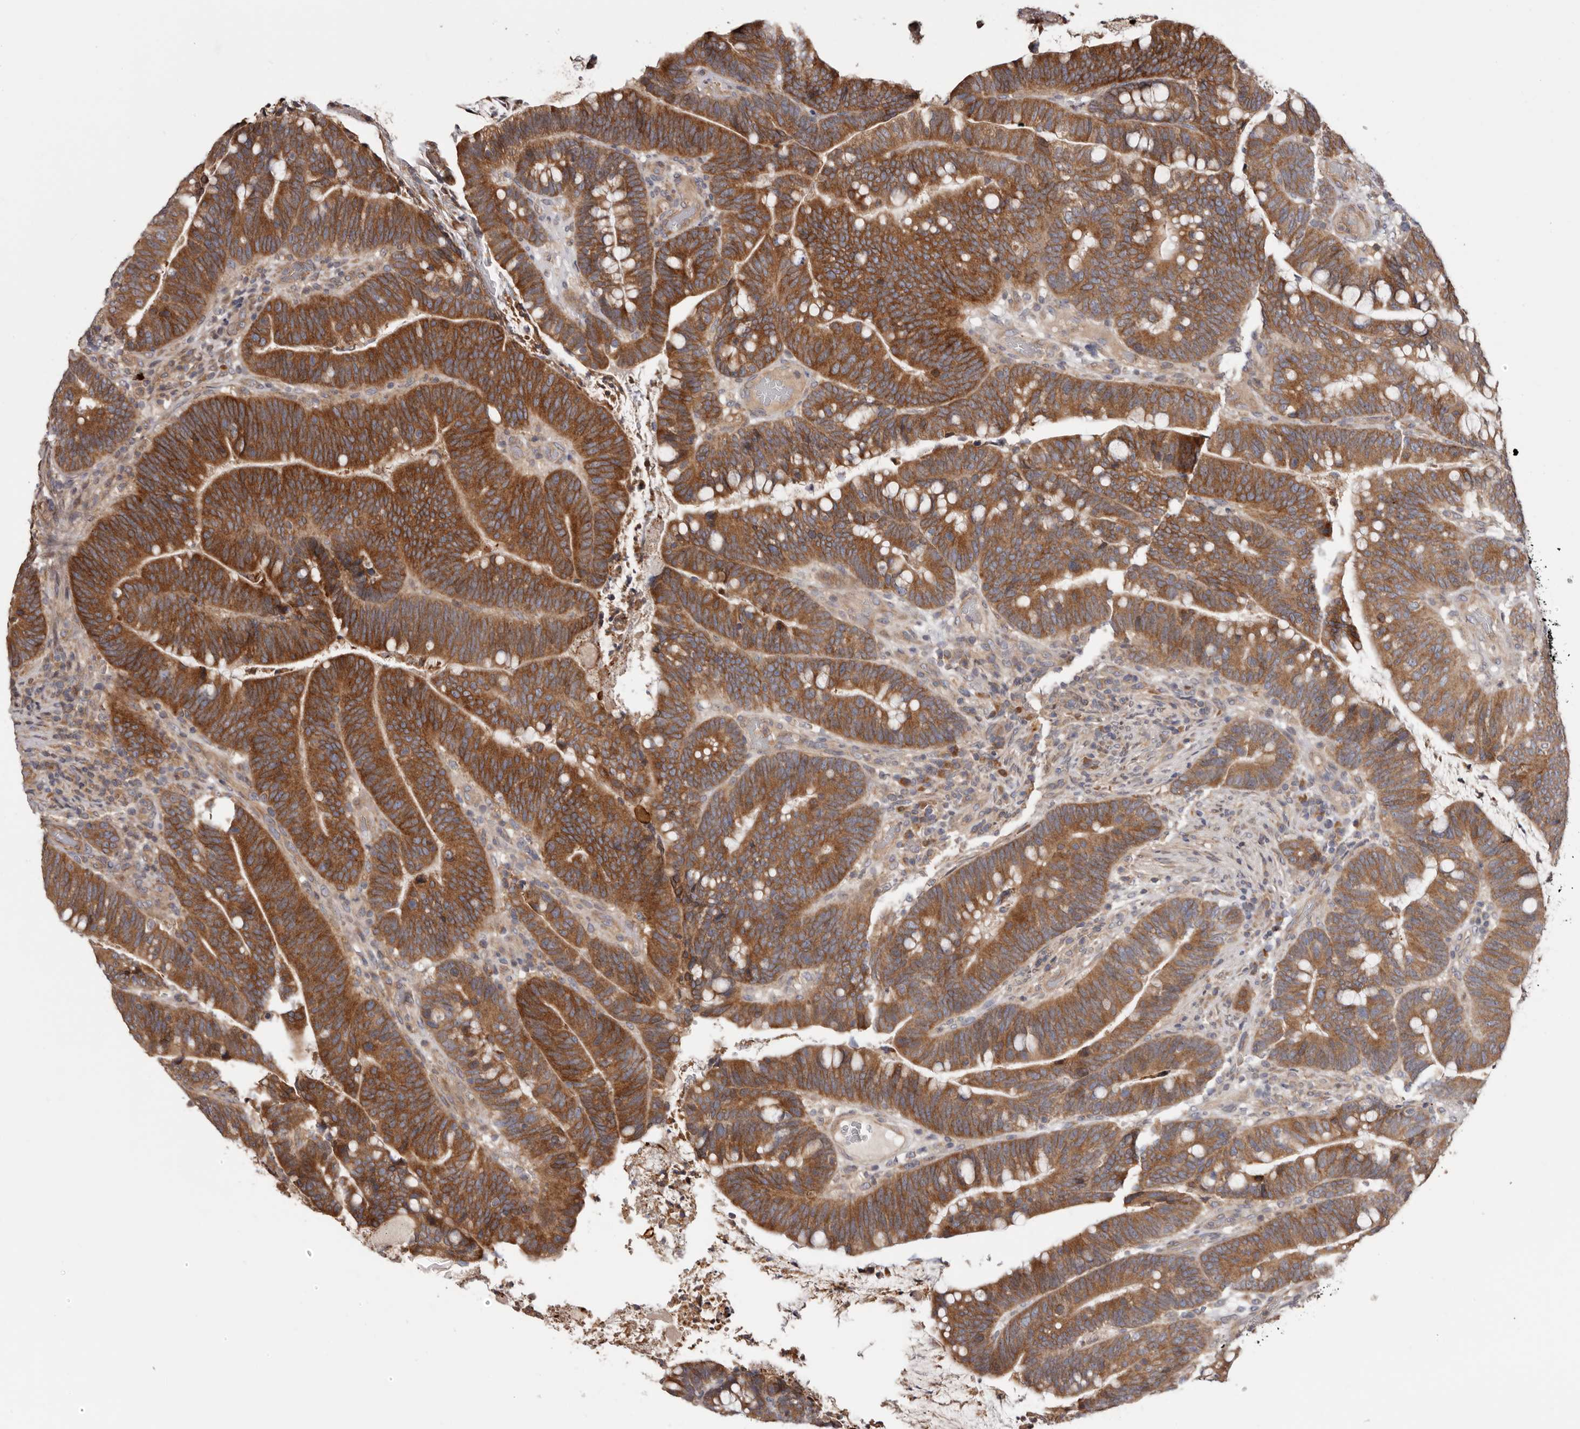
{"staining": {"intensity": "strong", "quantity": ">75%", "location": "cytoplasmic/membranous"}, "tissue": "colorectal cancer", "cell_type": "Tumor cells", "image_type": "cancer", "snomed": [{"axis": "morphology", "description": "Adenocarcinoma, NOS"}, {"axis": "topography", "description": "Colon"}], "caption": "High-power microscopy captured an immunohistochemistry (IHC) histopathology image of adenocarcinoma (colorectal), revealing strong cytoplasmic/membranous staining in about >75% of tumor cells.", "gene": "TMUB1", "patient": {"sex": "female", "age": 66}}